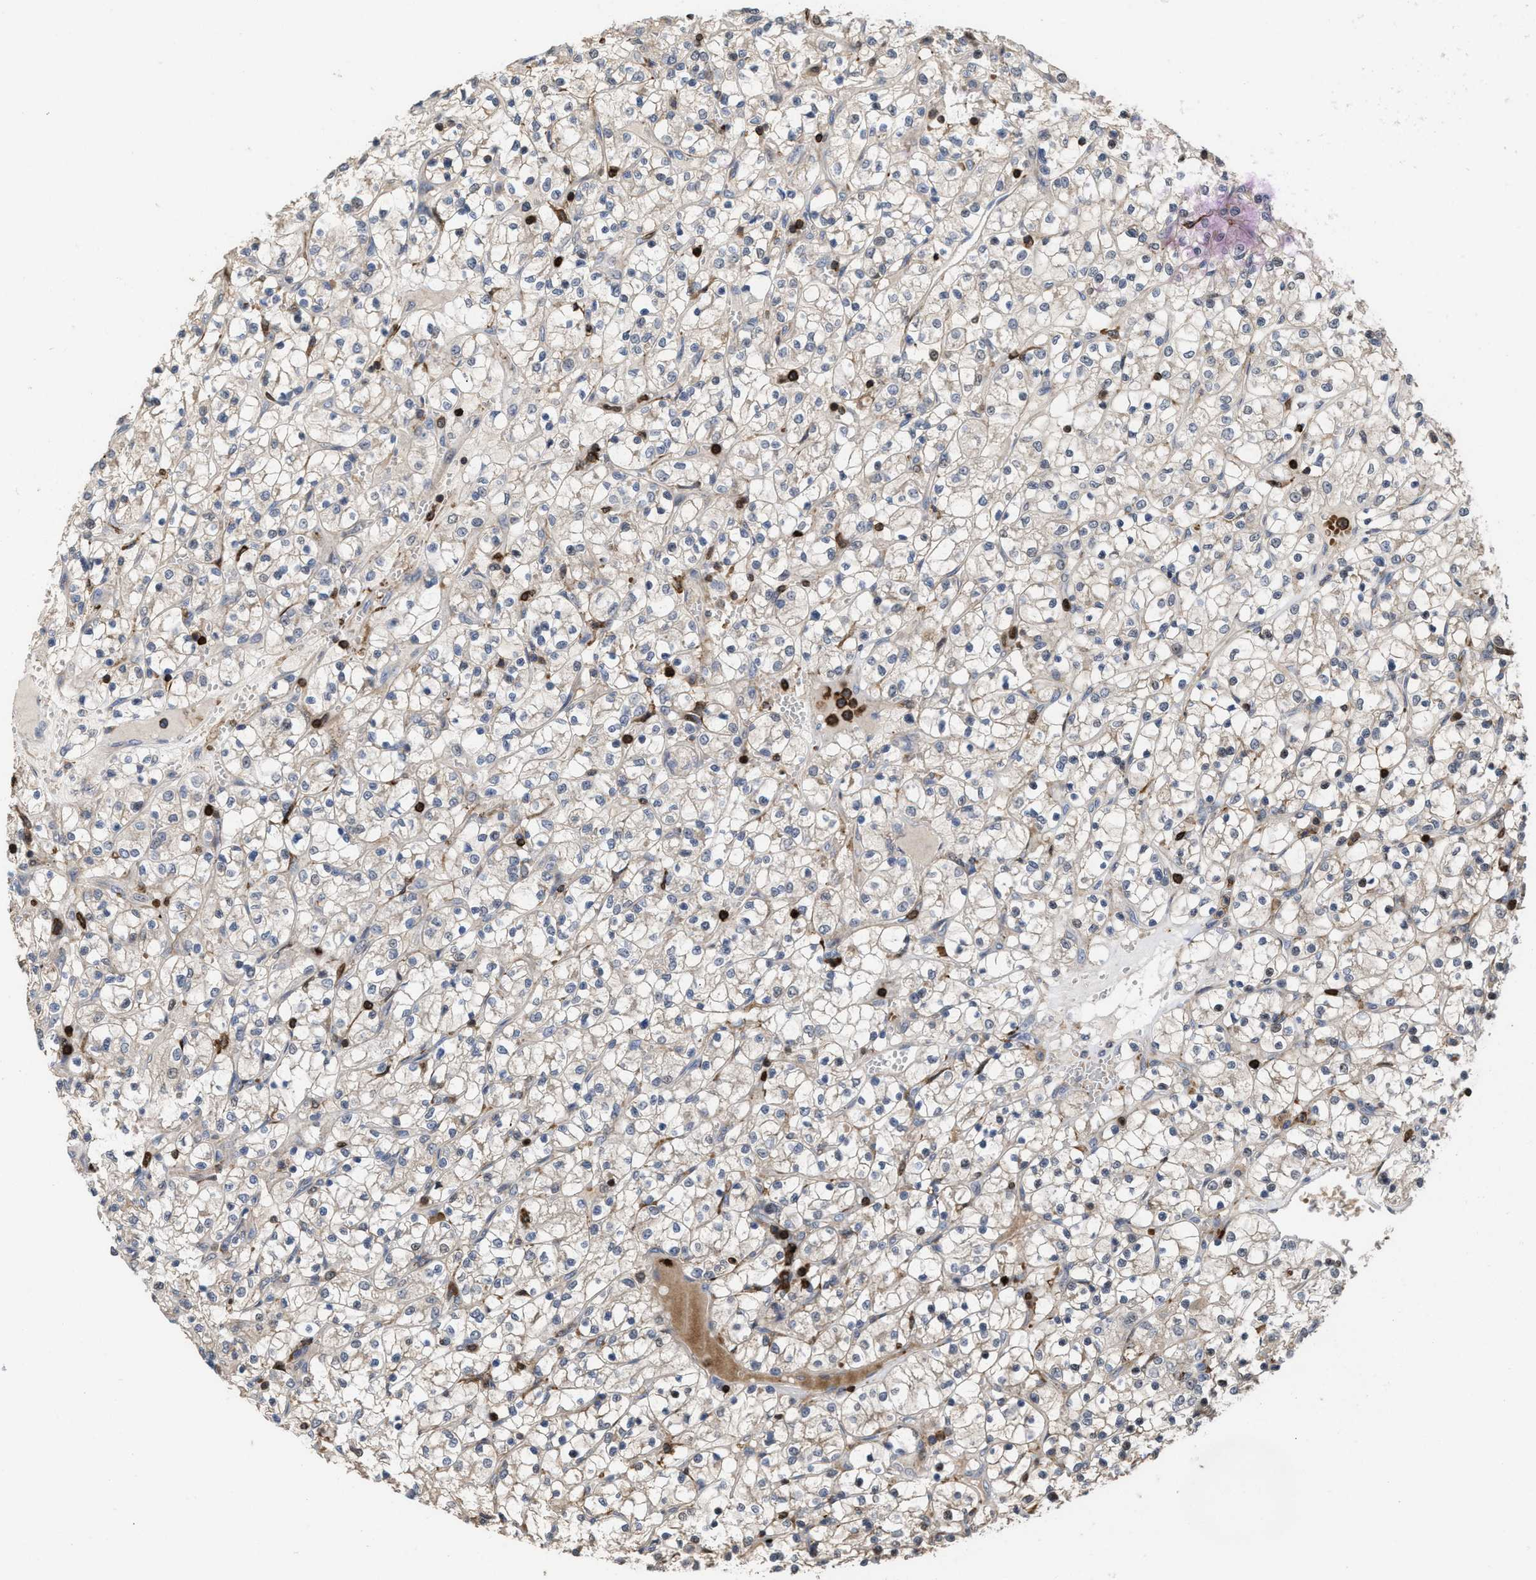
{"staining": {"intensity": "weak", "quantity": "<25%", "location": "cytoplasmic/membranous"}, "tissue": "renal cancer", "cell_type": "Tumor cells", "image_type": "cancer", "snomed": [{"axis": "morphology", "description": "Adenocarcinoma, NOS"}, {"axis": "topography", "description": "Kidney"}], "caption": "Immunohistochemistry of human renal adenocarcinoma exhibits no expression in tumor cells.", "gene": "PTPRE", "patient": {"sex": "female", "age": 69}}